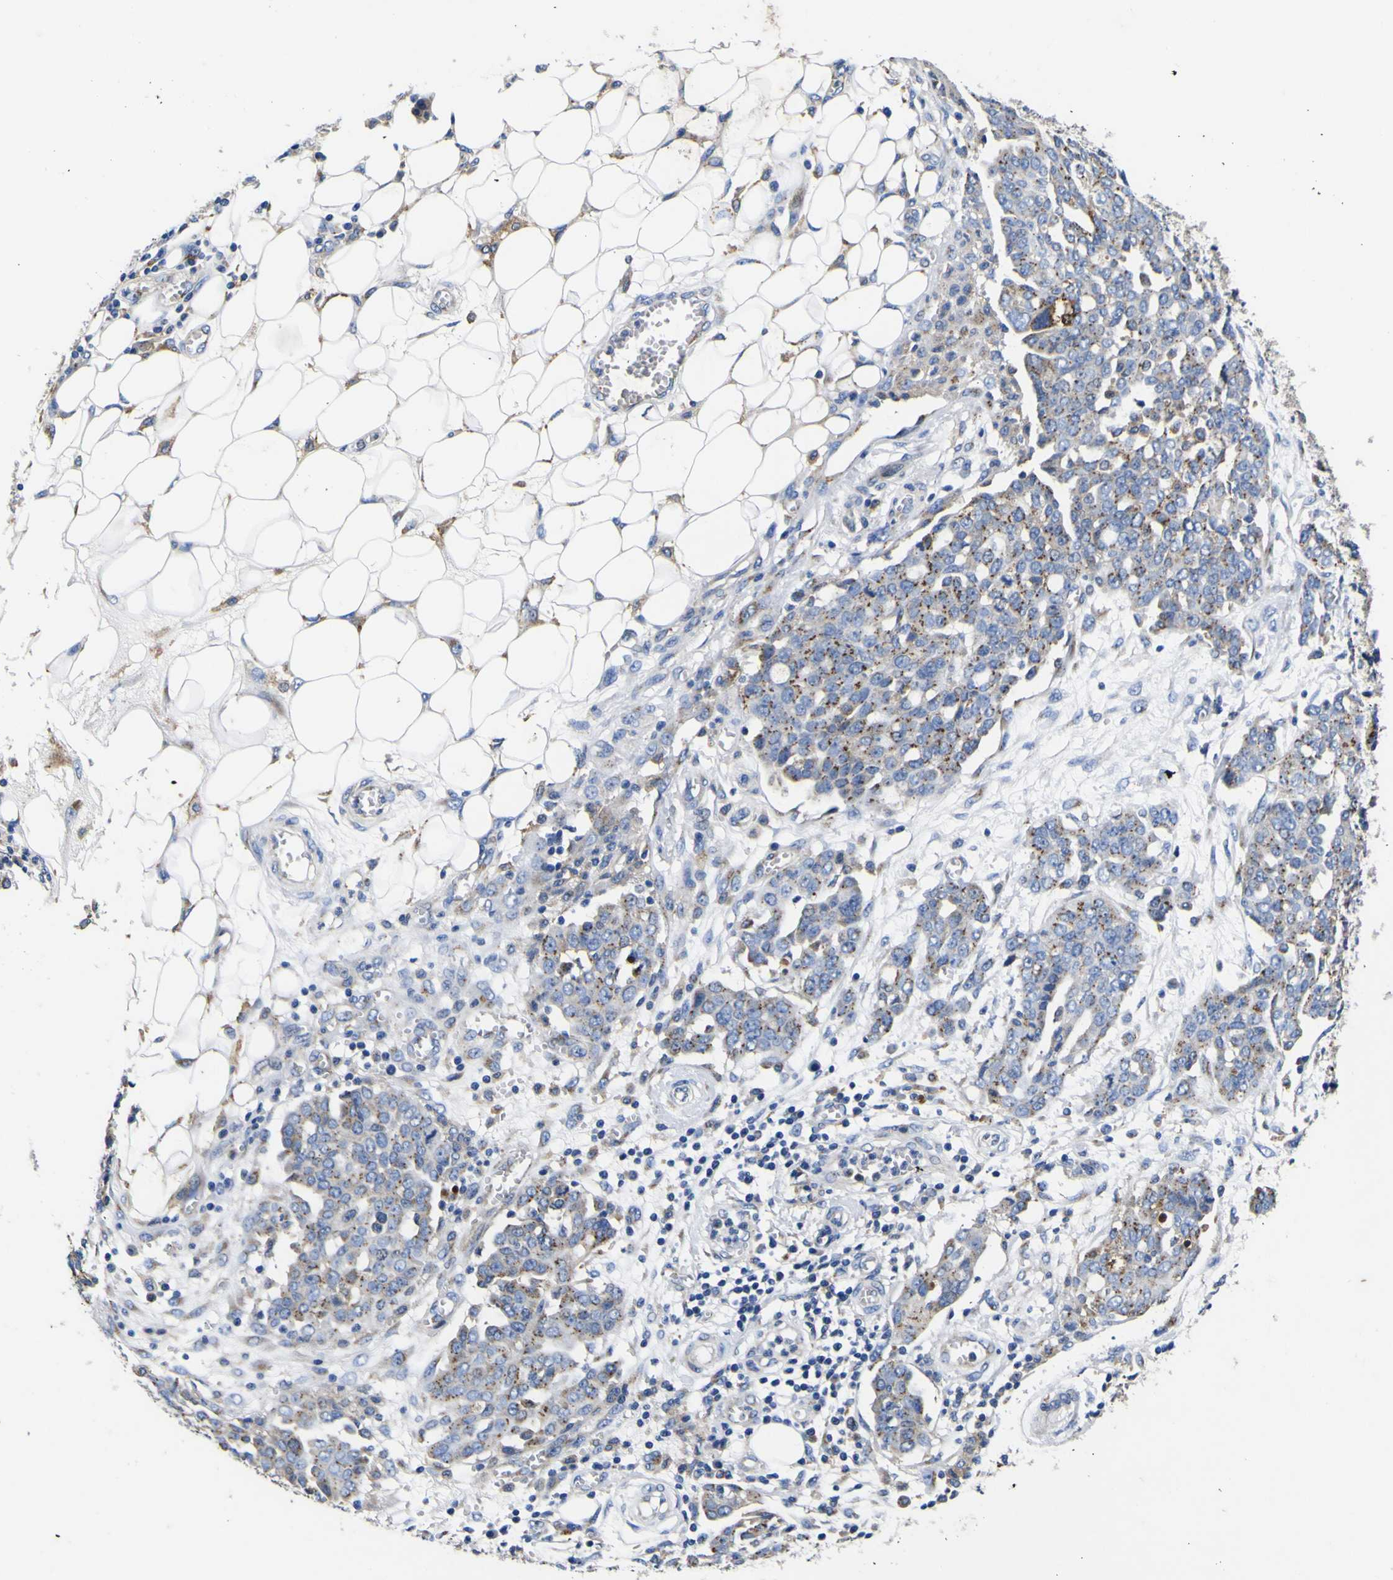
{"staining": {"intensity": "moderate", "quantity": ">75%", "location": "cytoplasmic/membranous"}, "tissue": "ovarian cancer", "cell_type": "Tumor cells", "image_type": "cancer", "snomed": [{"axis": "morphology", "description": "Cystadenocarcinoma, serous, NOS"}, {"axis": "topography", "description": "Soft tissue"}, {"axis": "topography", "description": "Ovary"}], "caption": "Approximately >75% of tumor cells in ovarian cancer show moderate cytoplasmic/membranous protein expression as visualized by brown immunohistochemical staining.", "gene": "COA1", "patient": {"sex": "female", "age": 57}}